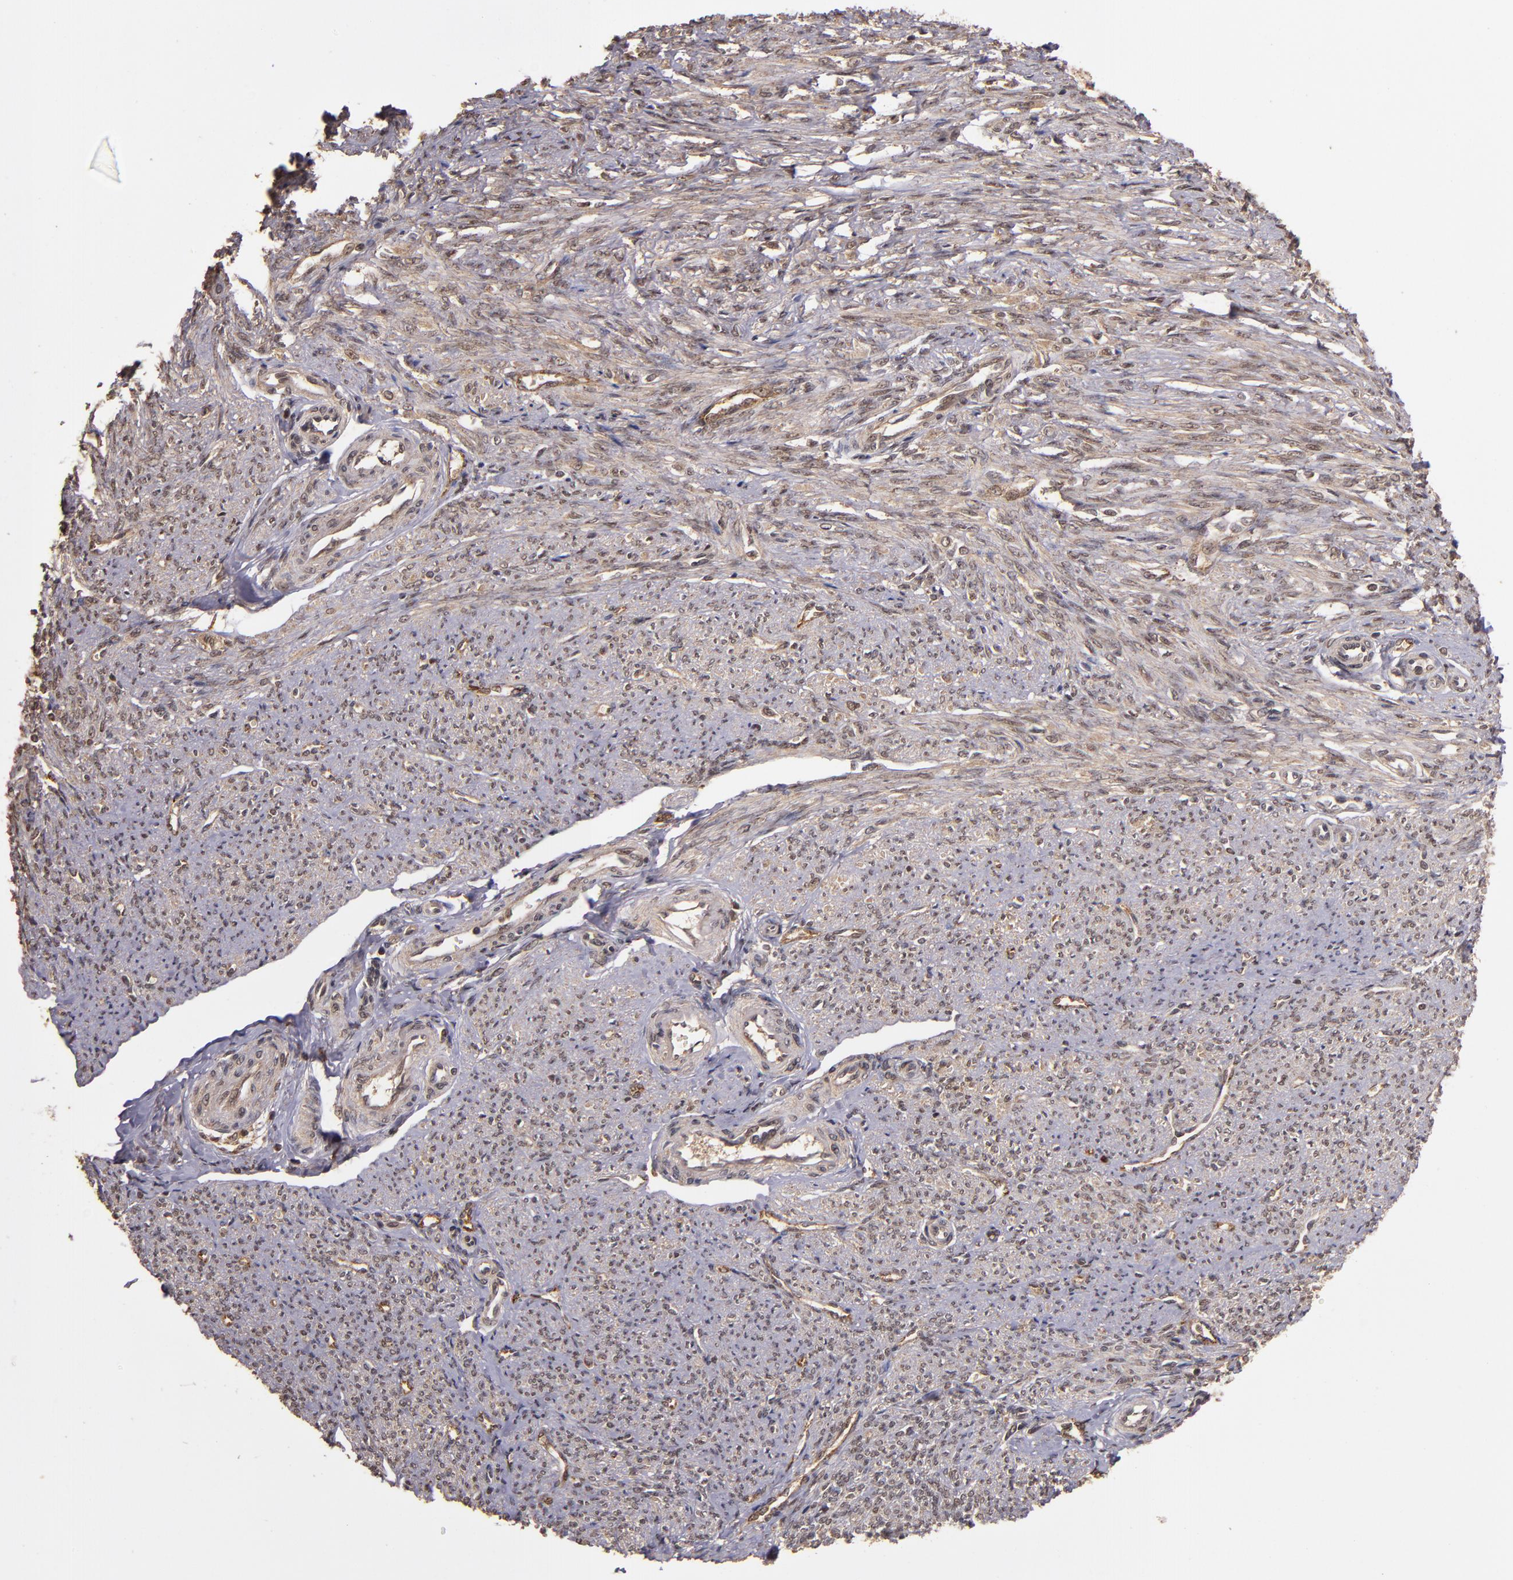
{"staining": {"intensity": "weak", "quantity": "25%-75%", "location": "cytoplasmic/membranous"}, "tissue": "smooth muscle", "cell_type": "Smooth muscle cells", "image_type": "normal", "snomed": [{"axis": "morphology", "description": "Normal tissue, NOS"}, {"axis": "topography", "description": "Smooth muscle"}], "caption": "Immunohistochemistry (IHC) micrograph of unremarkable smooth muscle: human smooth muscle stained using IHC displays low levels of weak protein expression localized specifically in the cytoplasmic/membranous of smooth muscle cells, appearing as a cytoplasmic/membranous brown color.", "gene": "RIOK3", "patient": {"sex": "female", "age": 65}}